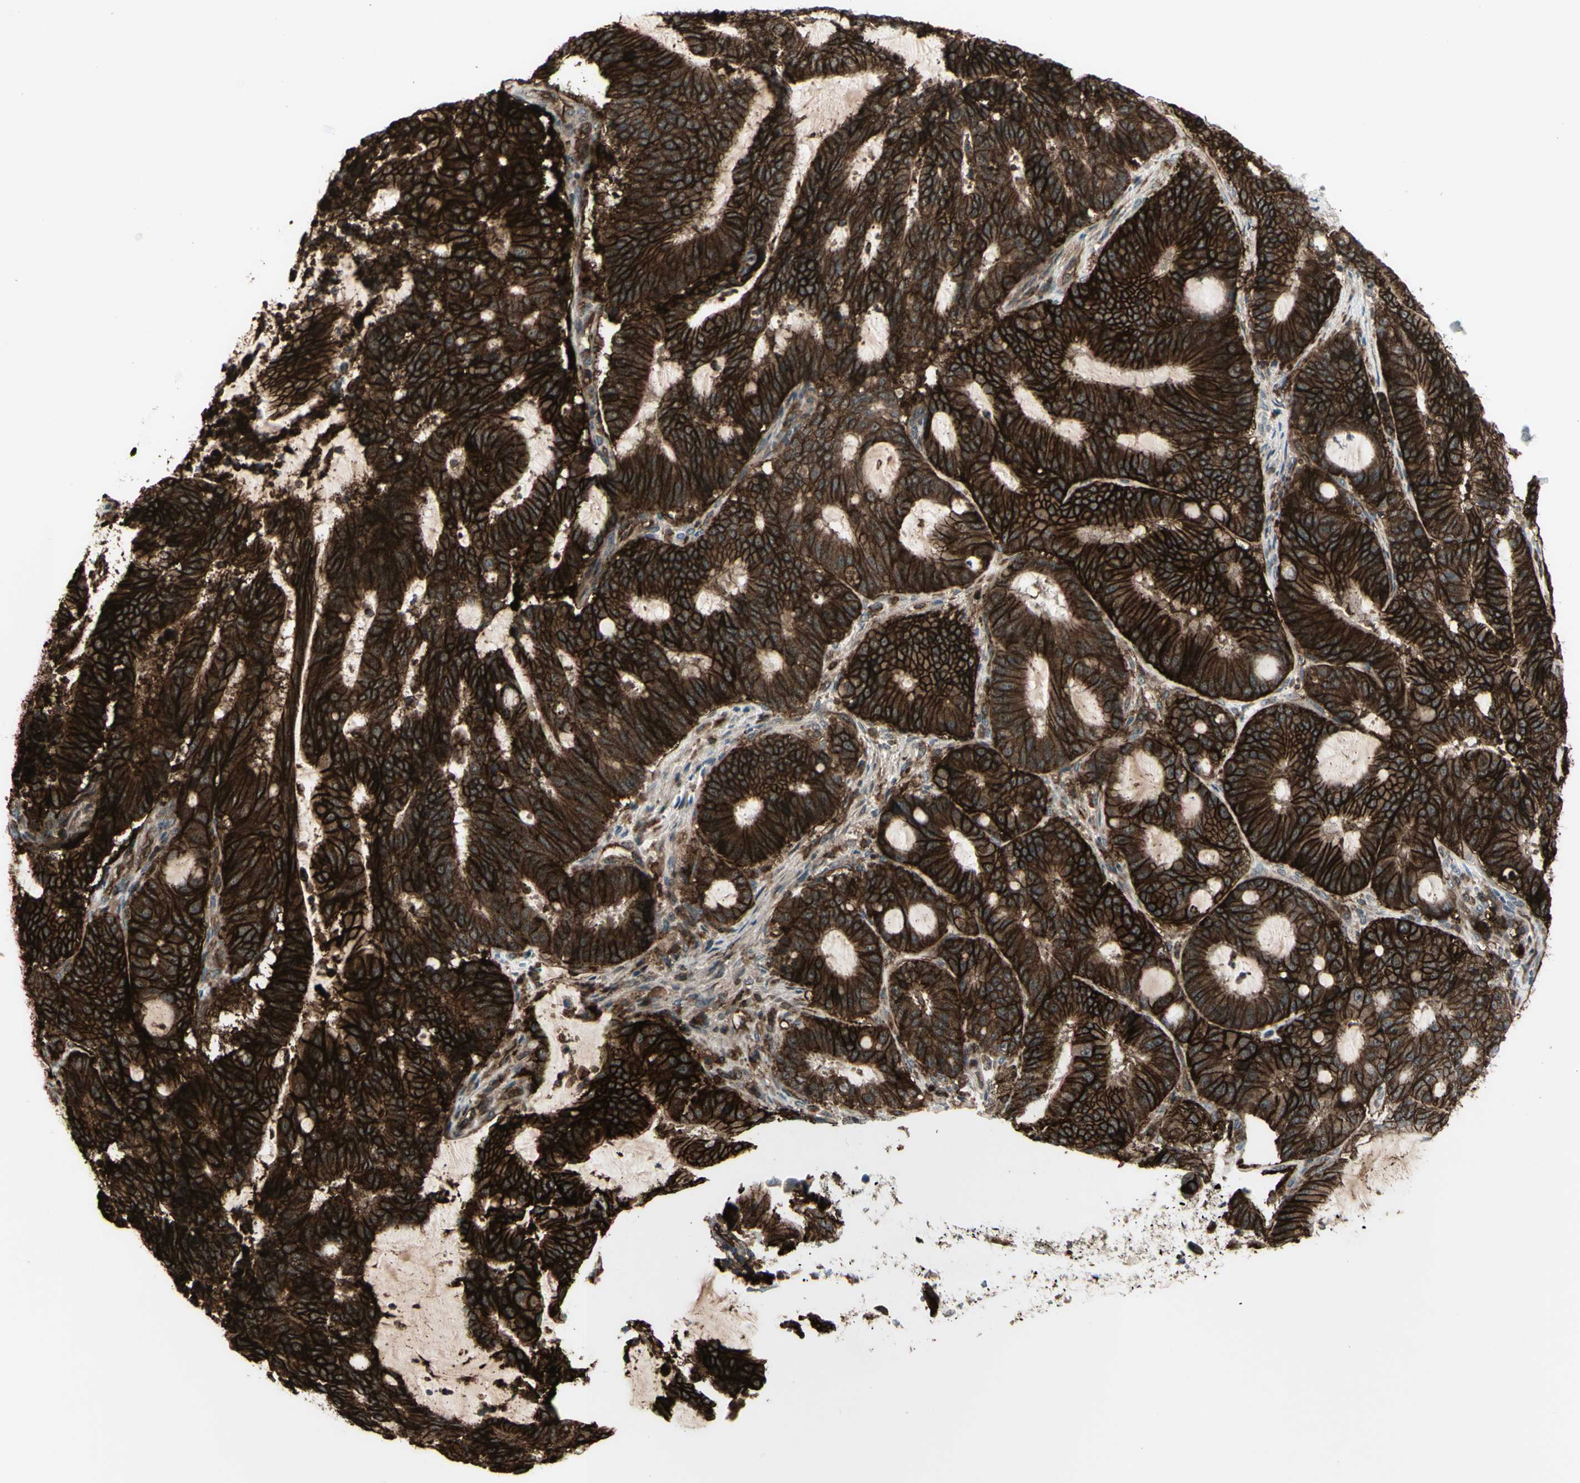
{"staining": {"intensity": "strong", "quantity": ">75%", "location": "cytoplasmic/membranous"}, "tissue": "liver cancer", "cell_type": "Tumor cells", "image_type": "cancer", "snomed": [{"axis": "morphology", "description": "Cholangiocarcinoma"}, {"axis": "topography", "description": "Liver"}], "caption": "A photomicrograph of liver cancer stained for a protein exhibits strong cytoplasmic/membranous brown staining in tumor cells.", "gene": "FXYD5", "patient": {"sex": "female", "age": 73}}